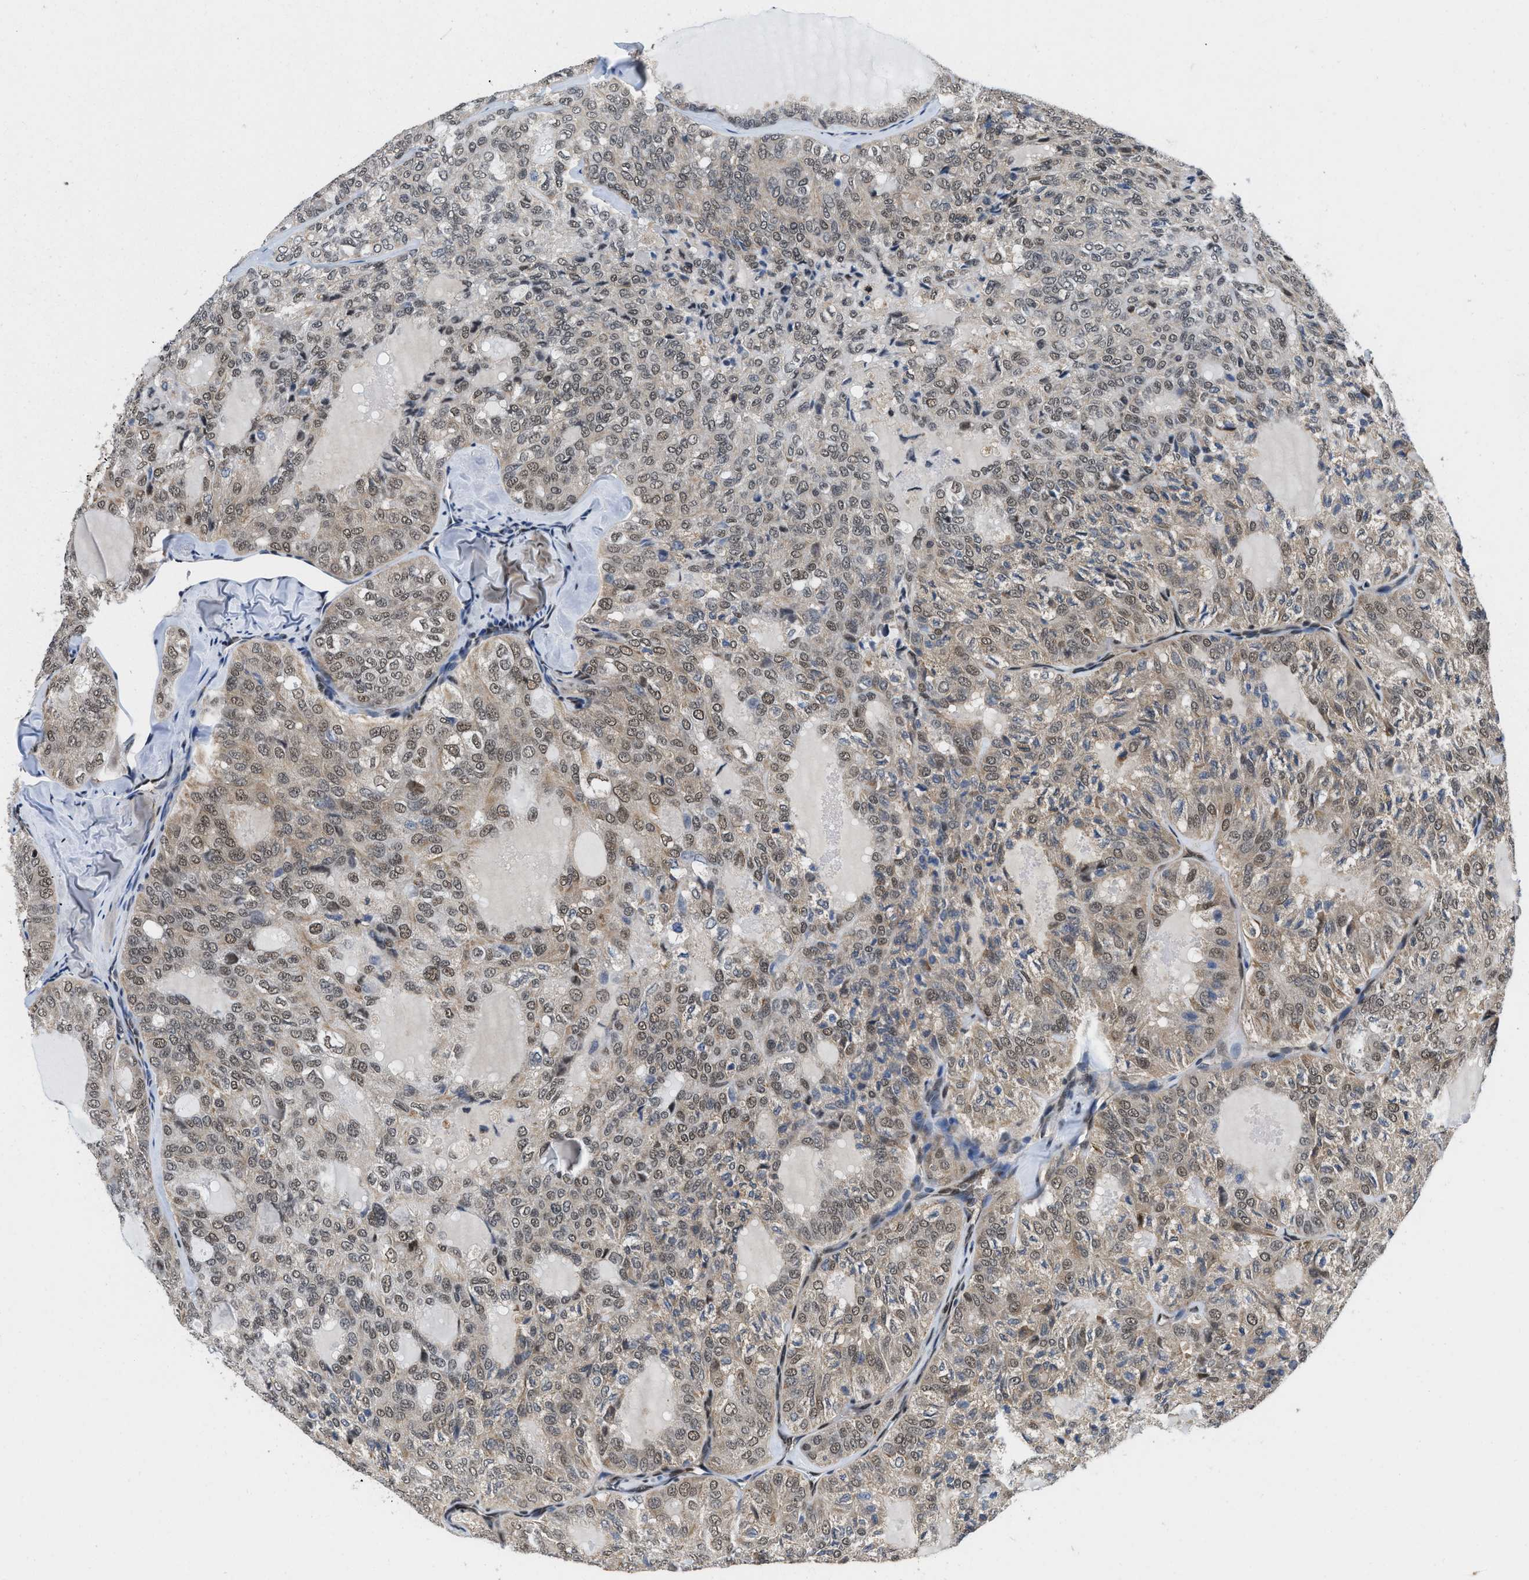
{"staining": {"intensity": "moderate", "quantity": ">75%", "location": "nuclear"}, "tissue": "thyroid cancer", "cell_type": "Tumor cells", "image_type": "cancer", "snomed": [{"axis": "morphology", "description": "Follicular adenoma carcinoma, NOS"}, {"axis": "topography", "description": "Thyroid gland"}], "caption": "Immunohistochemistry (IHC) histopathology image of neoplastic tissue: human follicular adenoma carcinoma (thyroid) stained using immunohistochemistry demonstrates medium levels of moderate protein expression localized specifically in the nuclear of tumor cells, appearing as a nuclear brown color.", "gene": "SAFB", "patient": {"sex": "male", "age": 75}}